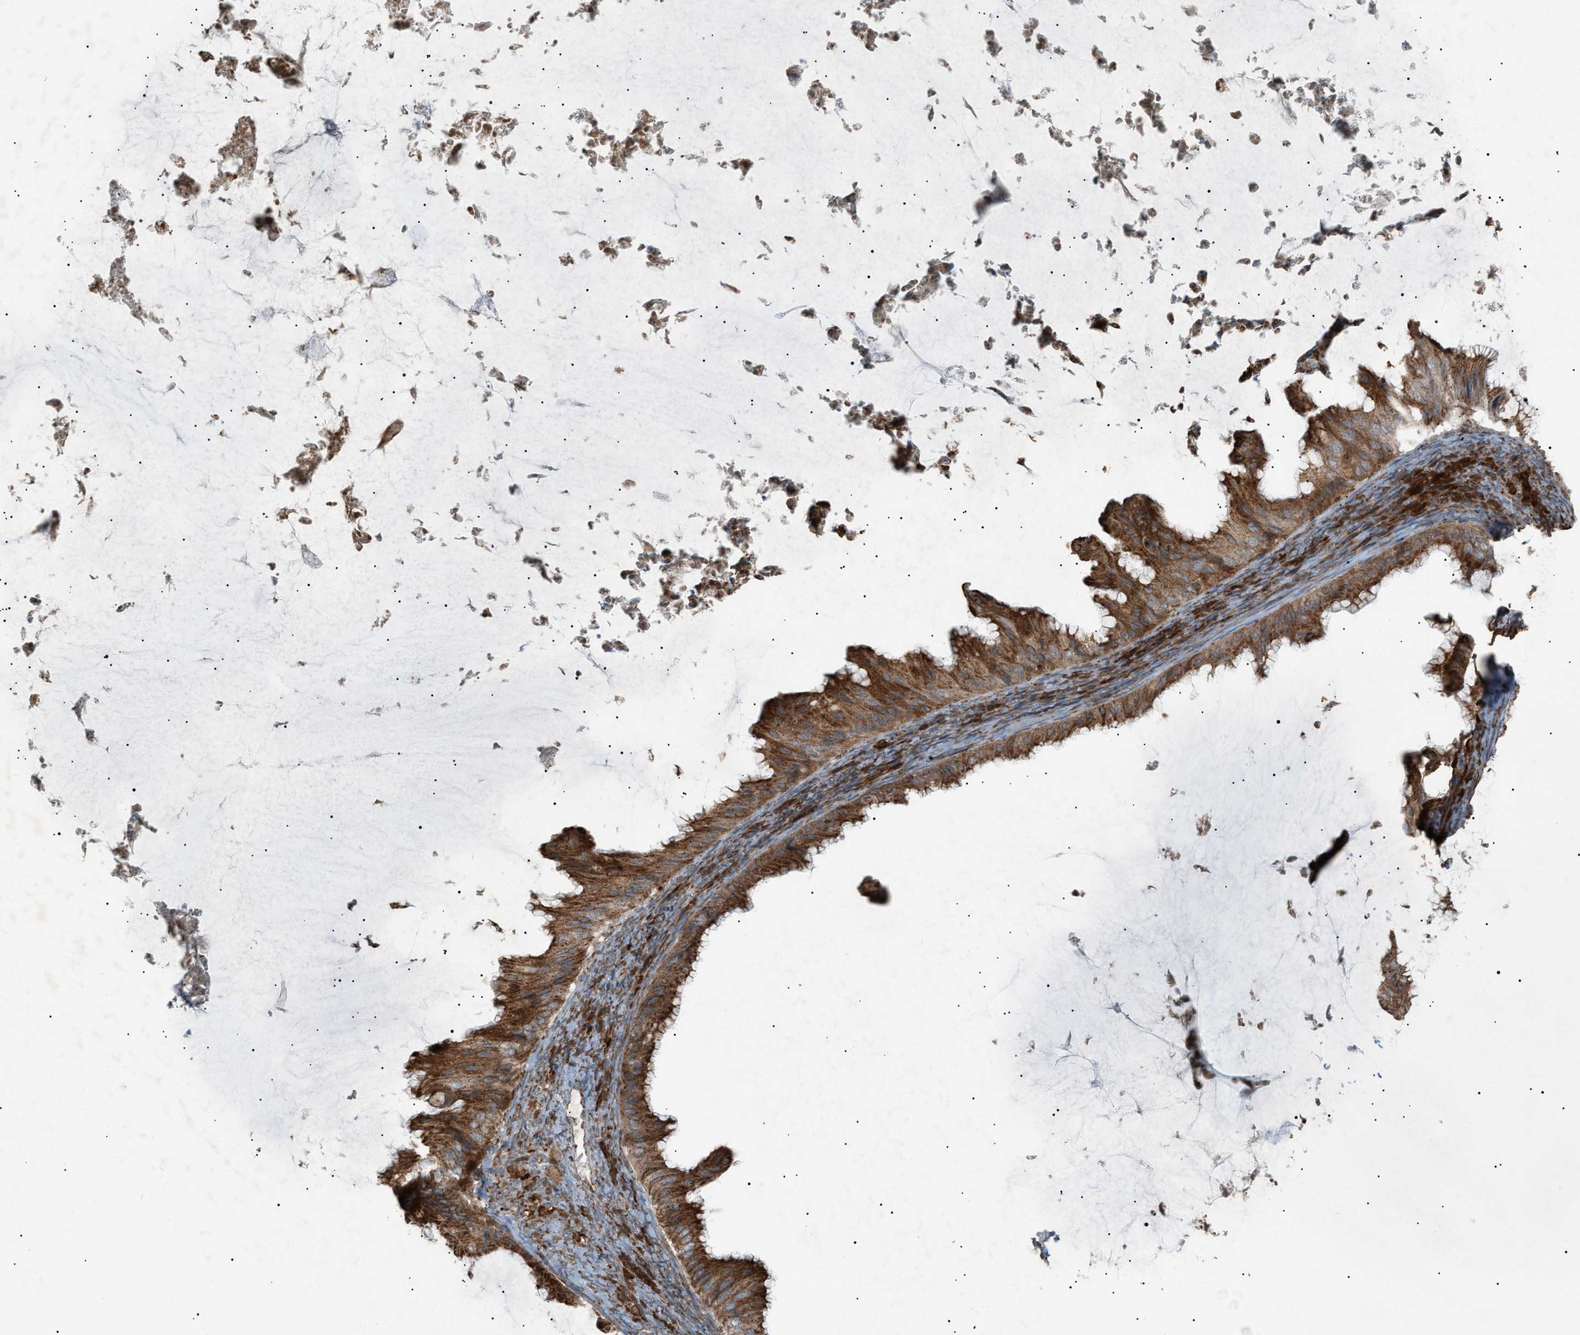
{"staining": {"intensity": "strong", "quantity": ">75%", "location": "cytoplasmic/membranous"}, "tissue": "ovarian cancer", "cell_type": "Tumor cells", "image_type": "cancer", "snomed": [{"axis": "morphology", "description": "Cystadenocarcinoma, mucinous, NOS"}, {"axis": "topography", "description": "Ovary"}], "caption": "Tumor cells demonstrate high levels of strong cytoplasmic/membranous staining in approximately >75% of cells in ovarian cancer.", "gene": "C1GALT1C1", "patient": {"sex": "female", "age": 61}}